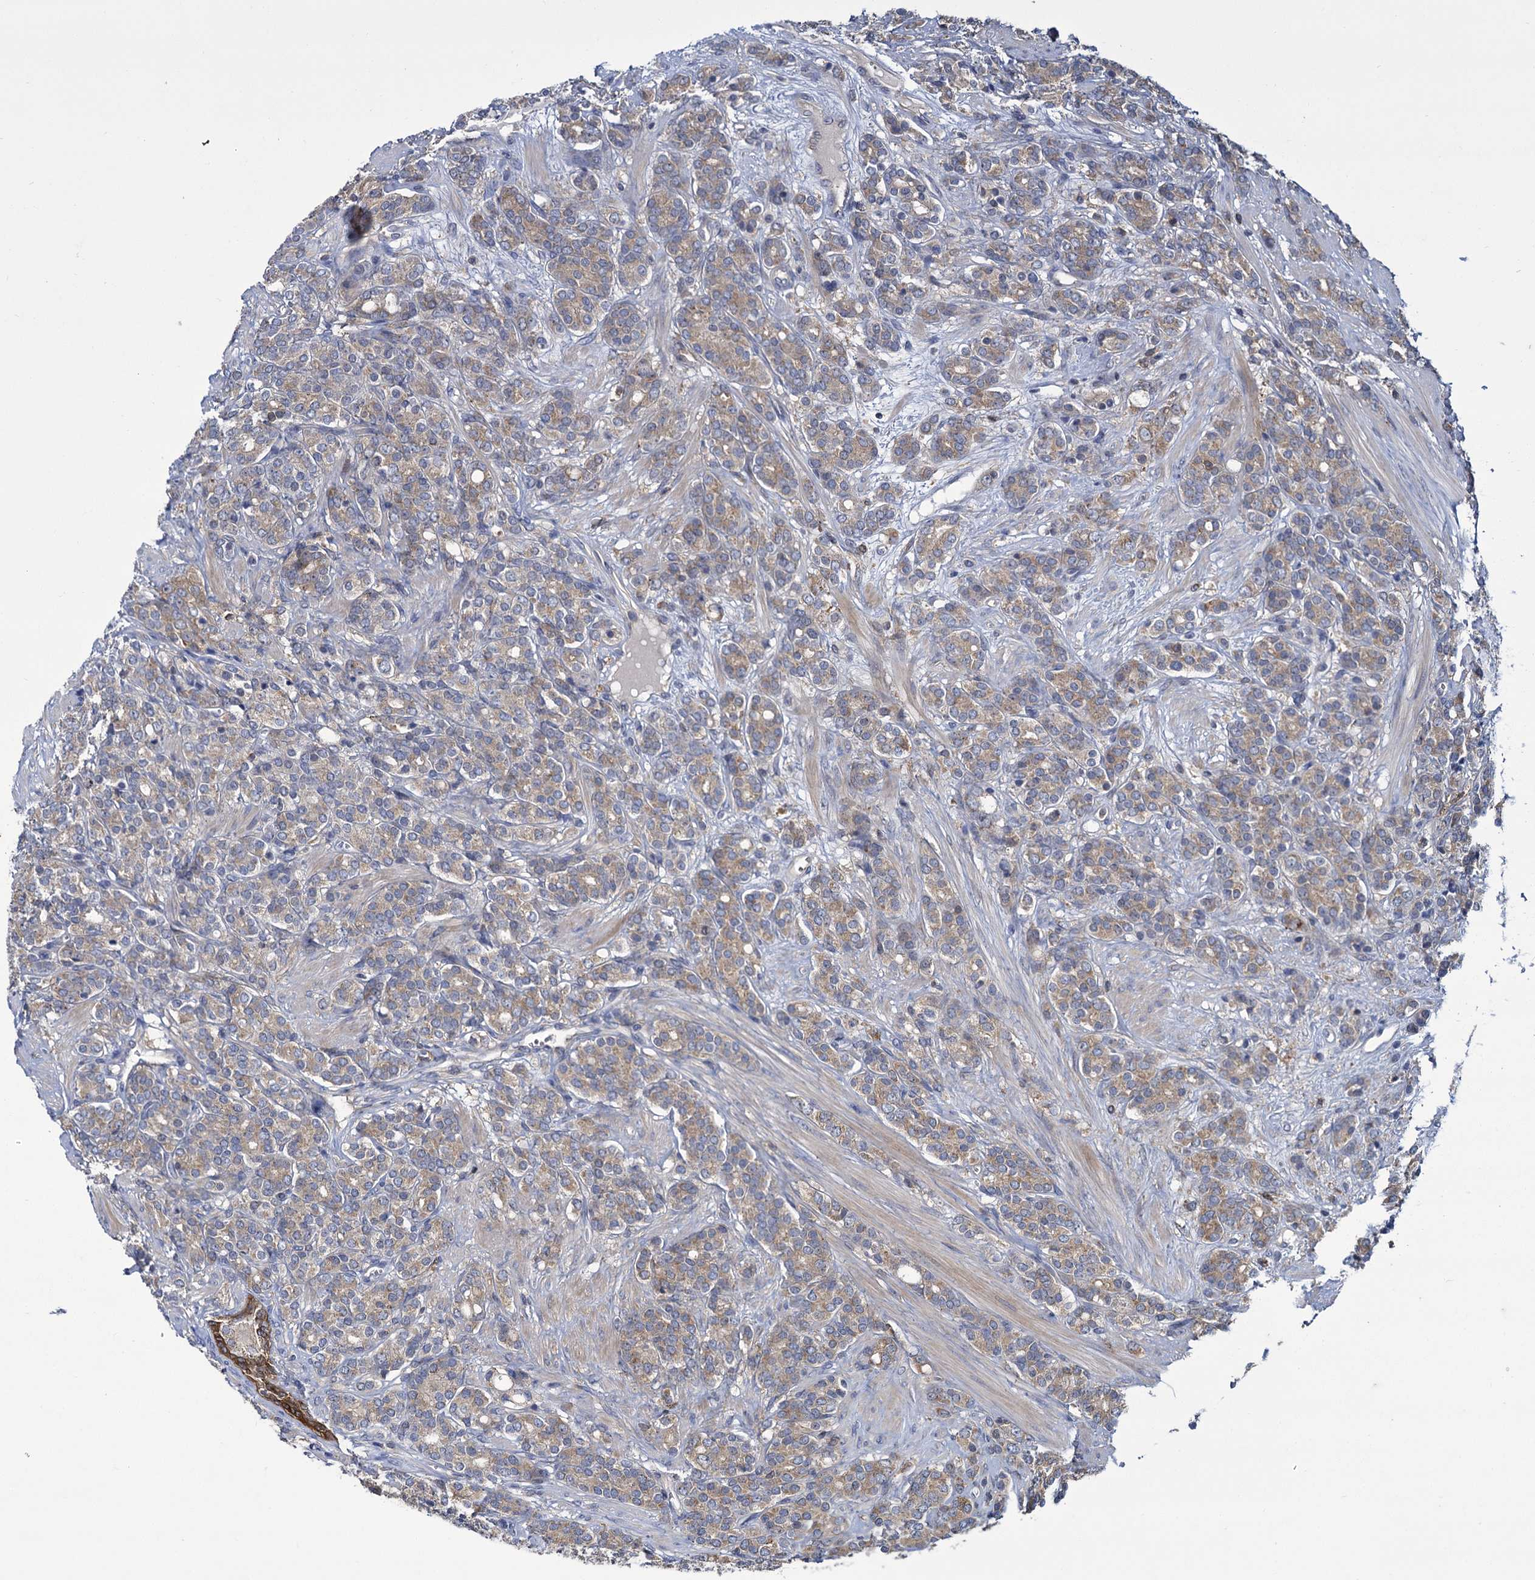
{"staining": {"intensity": "weak", "quantity": ">75%", "location": "cytoplasmic/membranous"}, "tissue": "prostate cancer", "cell_type": "Tumor cells", "image_type": "cancer", "snomed": [{"axis": "morphology", "description": "Adenocarcinoma, High grade"}, {"axis": "topography", "description": "Prostate"}], "caption": "Weak cytoplasmic/membranous staining is appreciated in about >75% of tumor cells in prostate high-grade adenocarcinoma. (Brightfield microscopy of DAB IHC at high magnification).", "gene": "GCLC", "patient": {"sex": "male", "age": 62}}